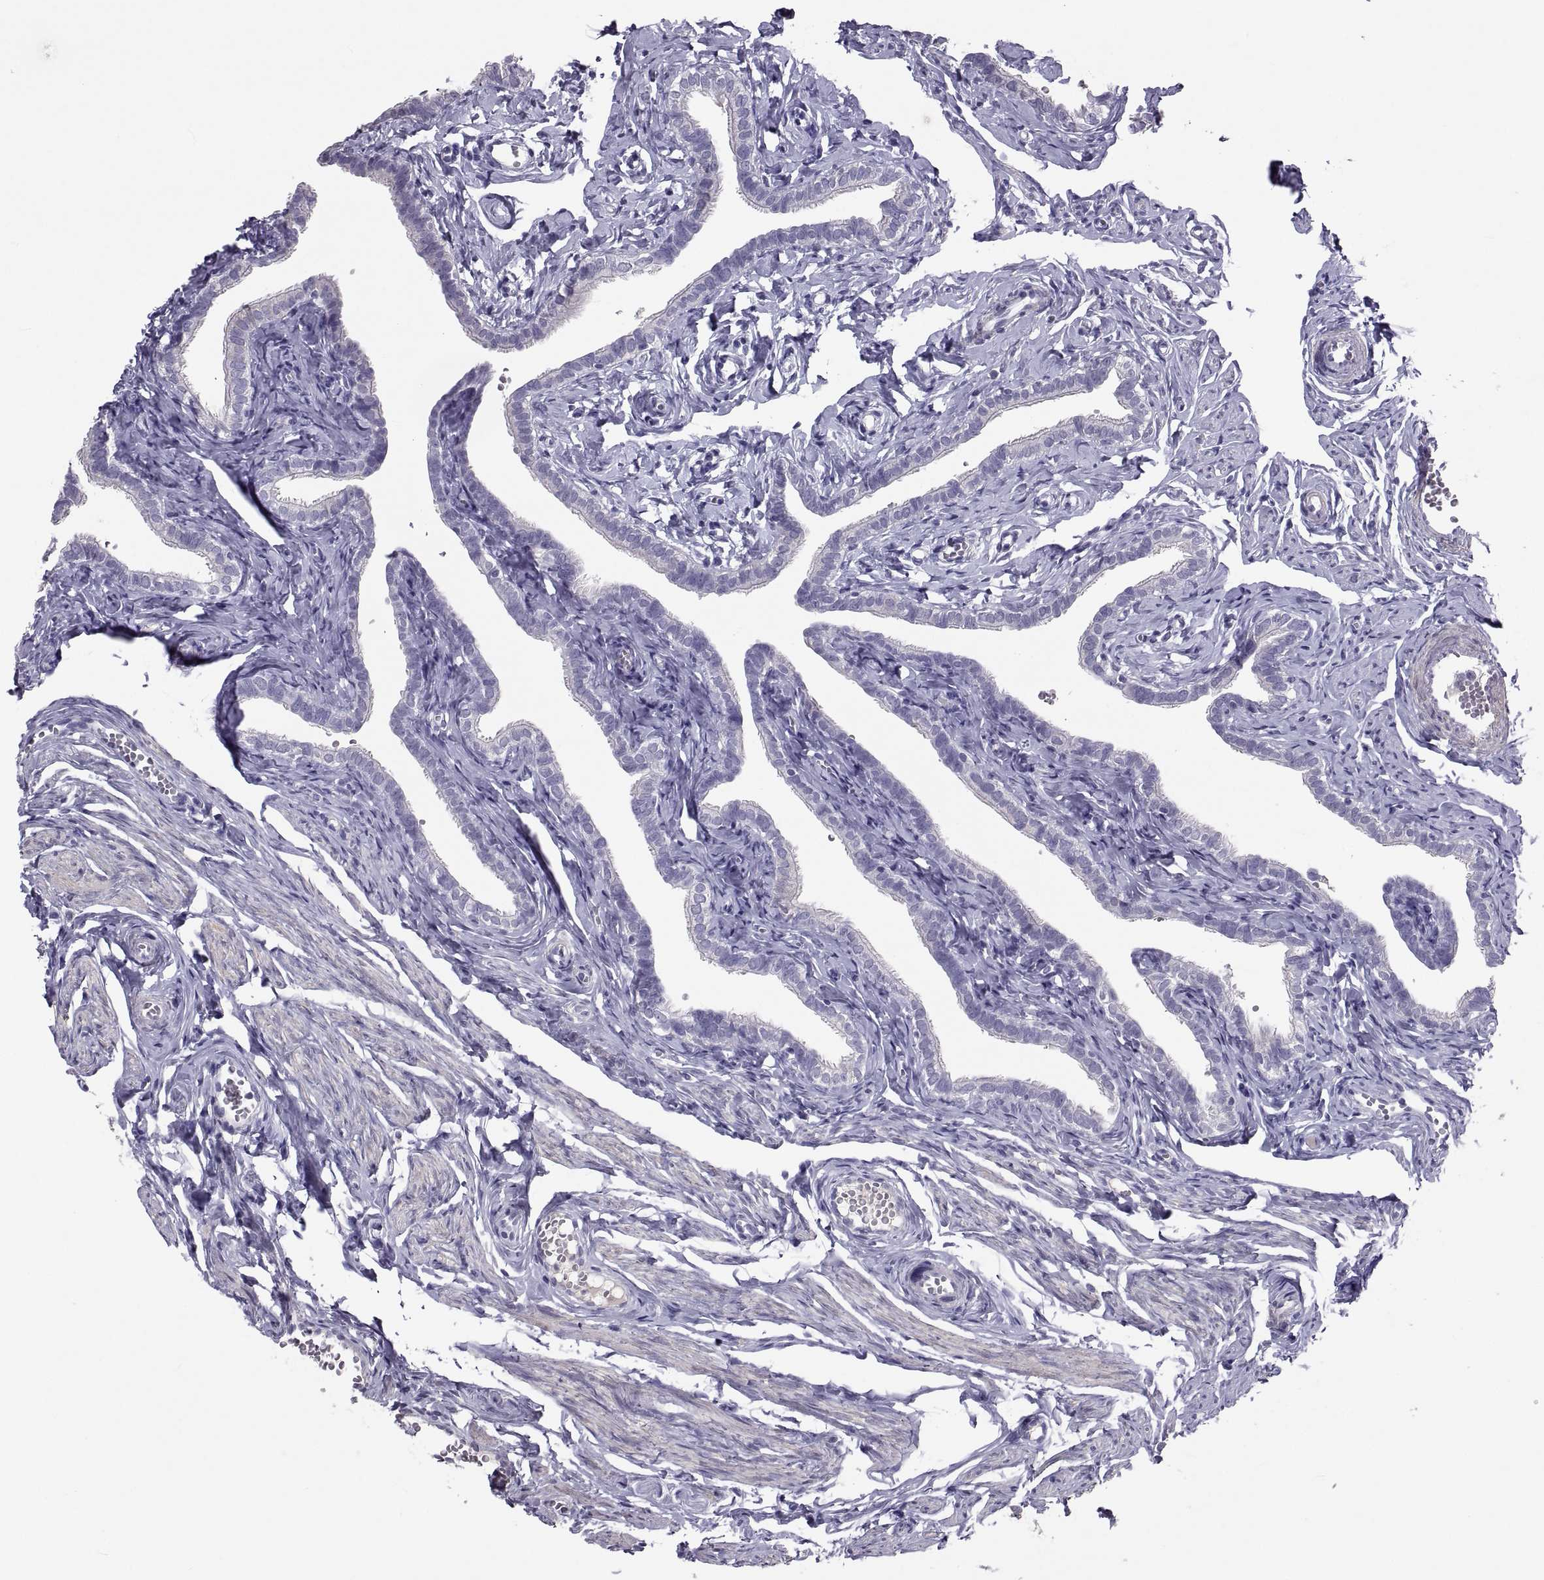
{"staining": {"intensity": "negative", "quantity": "none", "location": "none"}, "tissue": "fallopian tube", "cell_type": "Glandular cells", "image_type": "normal", "snomed": [{"axis": "morphology", "description": "Normal tissue, NOS"}, {"axis": "topography", "description": "Fallopian tube"}], "caption": "Image shows no significant protein expression in glandular cells of benign fallopian tube.", "gene": "IGSF1", "patient": {"sex": "female", "age": 41}}